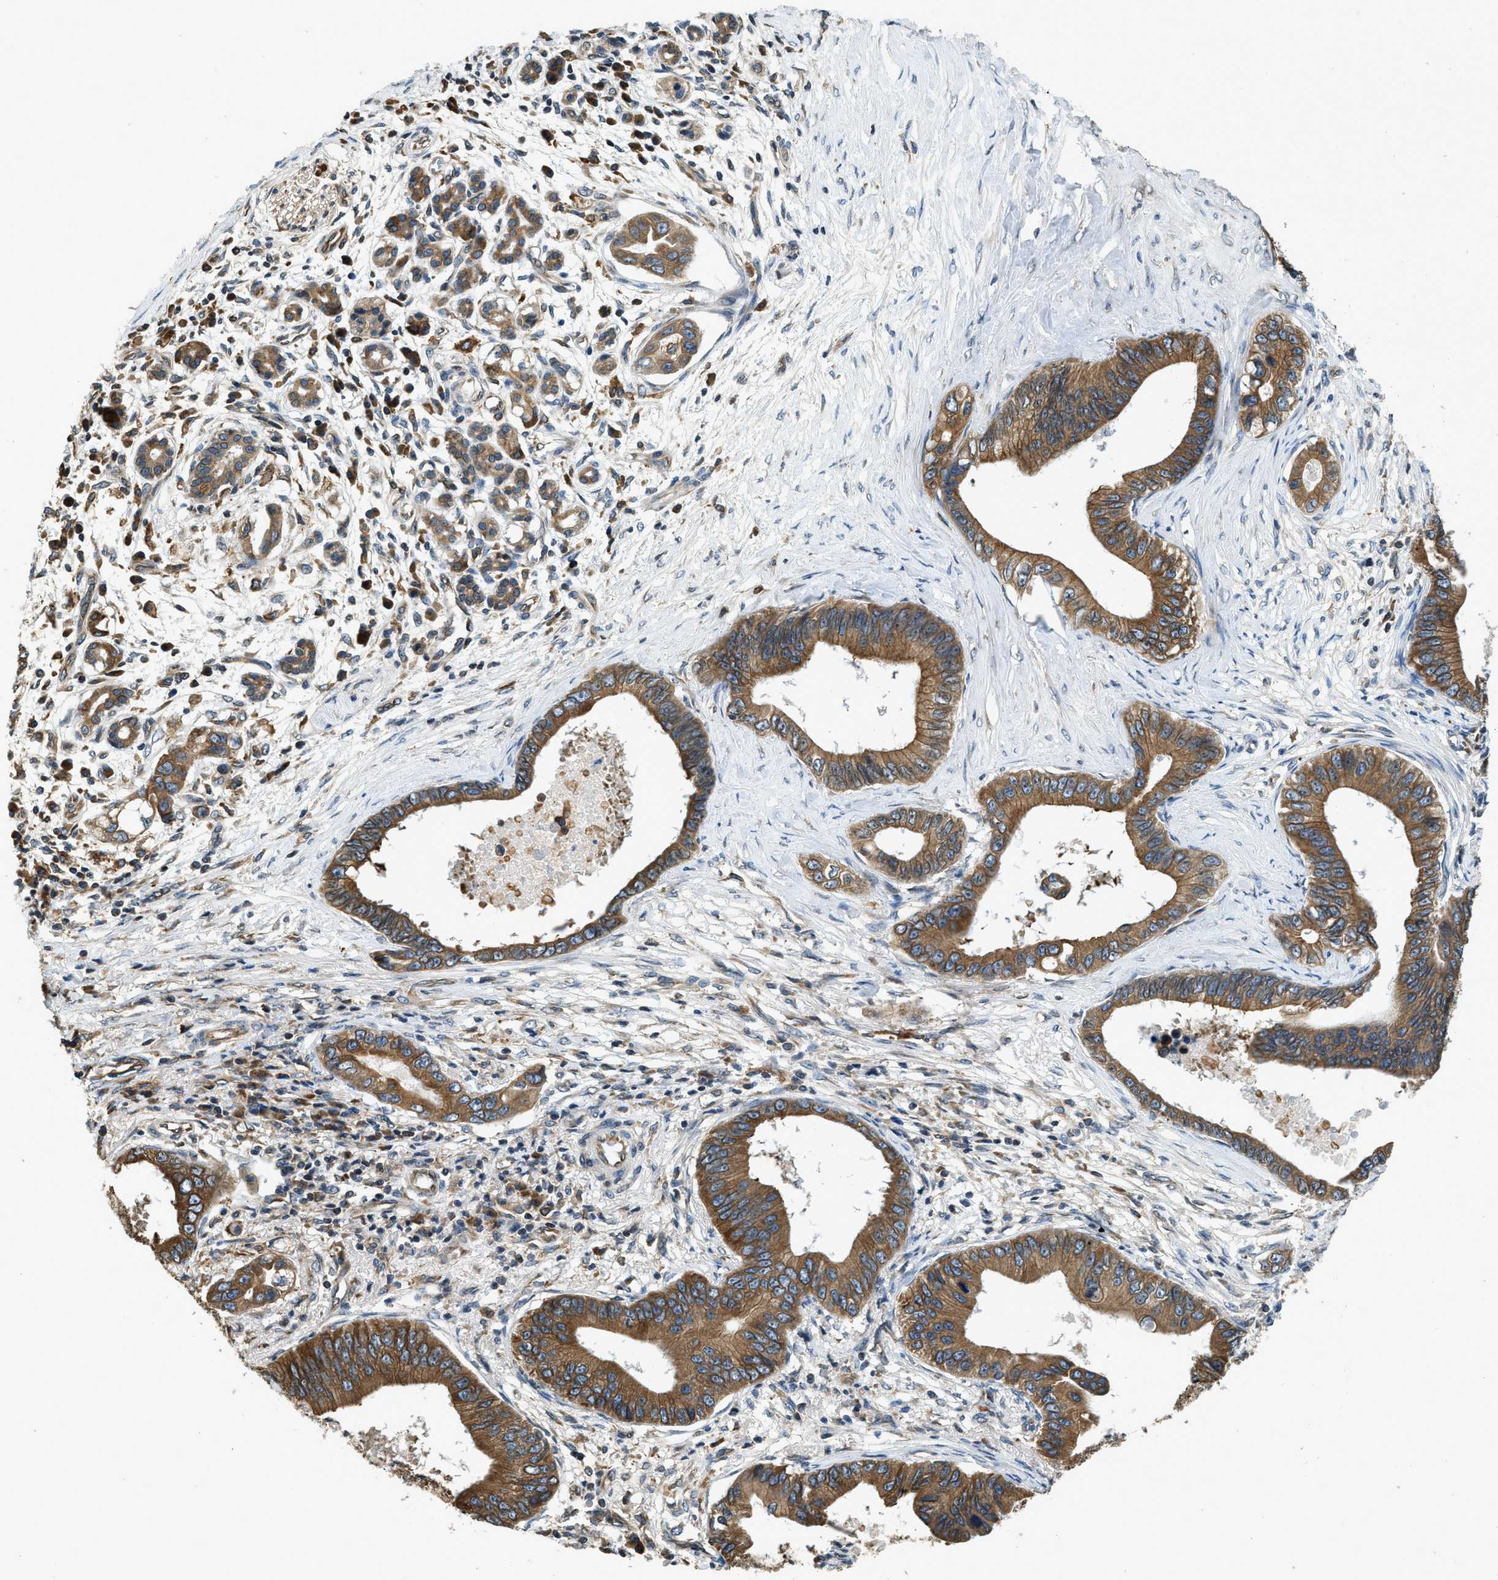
{"staining": {"intensity": "strong", "quantity": ">75%", "location": "cytoplasmic/membranous"}, "tissue": "pancreatic cancer", "cell_type": "Tumor cells", "image_type": "cancer", "snomed": [{"axis": "morphology", "description": "Adenocarcinoma, NOS"}, {"axis": "topography", "description": "Pancreas"}], "caption": "An image of human pancreatic cancer stained for a protein shows strong cytoplasmic/membranous brown staining in tumor cells.", "gene": "BCAP31", "patient": {"sex": "male", "age": 77}}